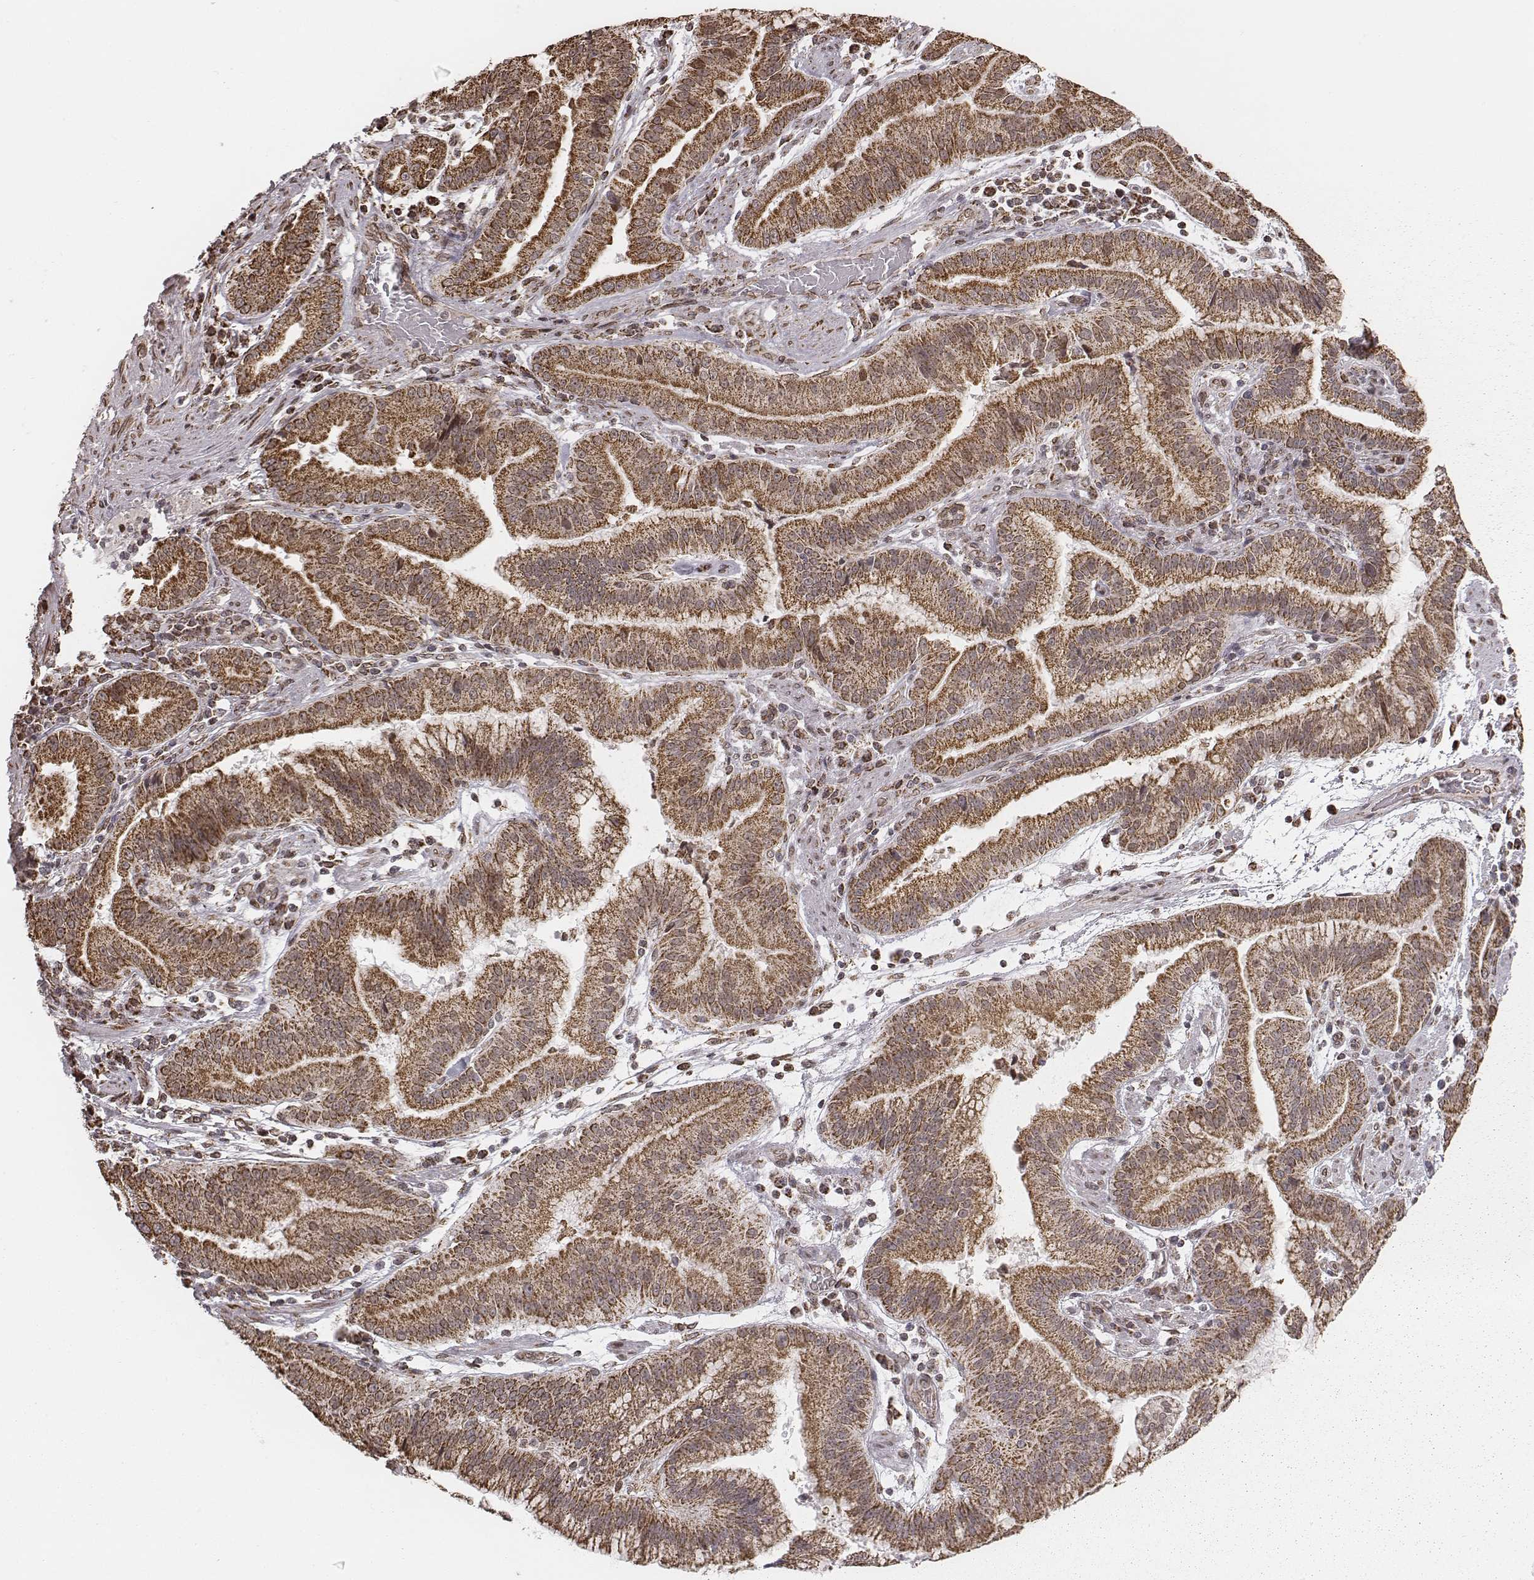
{"staining": {"intensity": "moderate", "quantity": ">75%", "location": "cytoplasmic/membranous"}, "tissue": "stomach cancer", "cell_type": "Tumor cells", "image_type": "cancer", "snomed": [{"axis": "morphology", "description": "Adenocarcinoma, NOS"}, {"axis": "topography", "description": "Stomach"}], "caption": "This micrograph displays stomach cancer stained with immunohistochemistry (IHC) to label a protein in brown. The cytoplasmic/membranous of tumor cells show moderate positivity for the protein. Nuclei are counter-stained blue.", "gene": "ACOT2", "patient": {"sex": "male", "age": 83}}